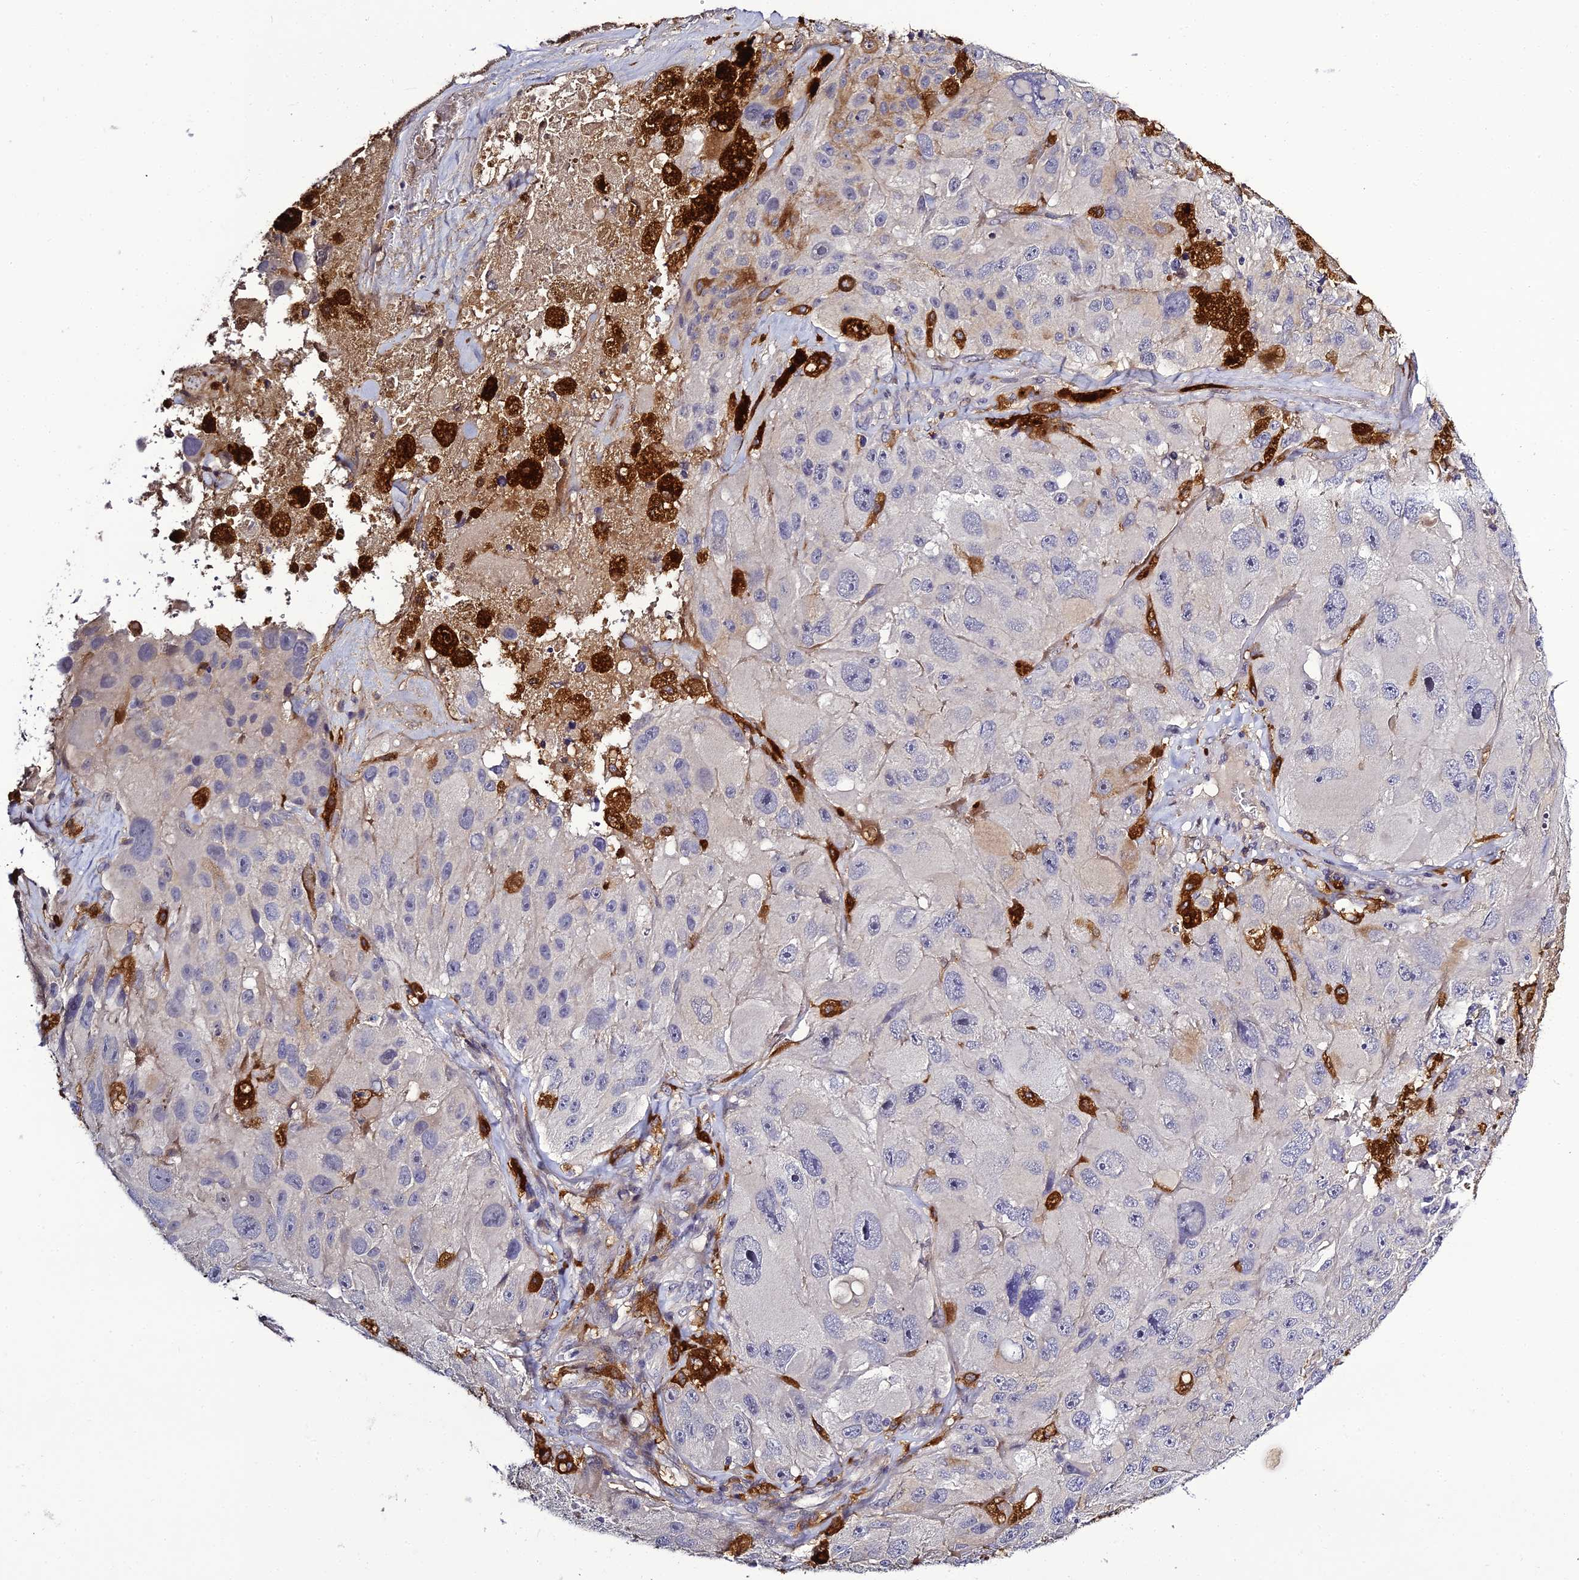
{"staining": {"intensity": "negative", "quantity": "none", "location": "none"}, "tissue": "melanoma", "cell_type": "Tumor cells", "image_type": "cancer", "snomed": [{"axis": "morphology", "description": "Malignant melanoma, Metastatic site"}, {"axis": "topography", "description": "Lymph node"}], "caption": "Immunohistochemical staining of melanoma displays no significant positivity in tumor cells.", "gene": "IL4I1", "patient": {"sex": "male", "age": 62}}